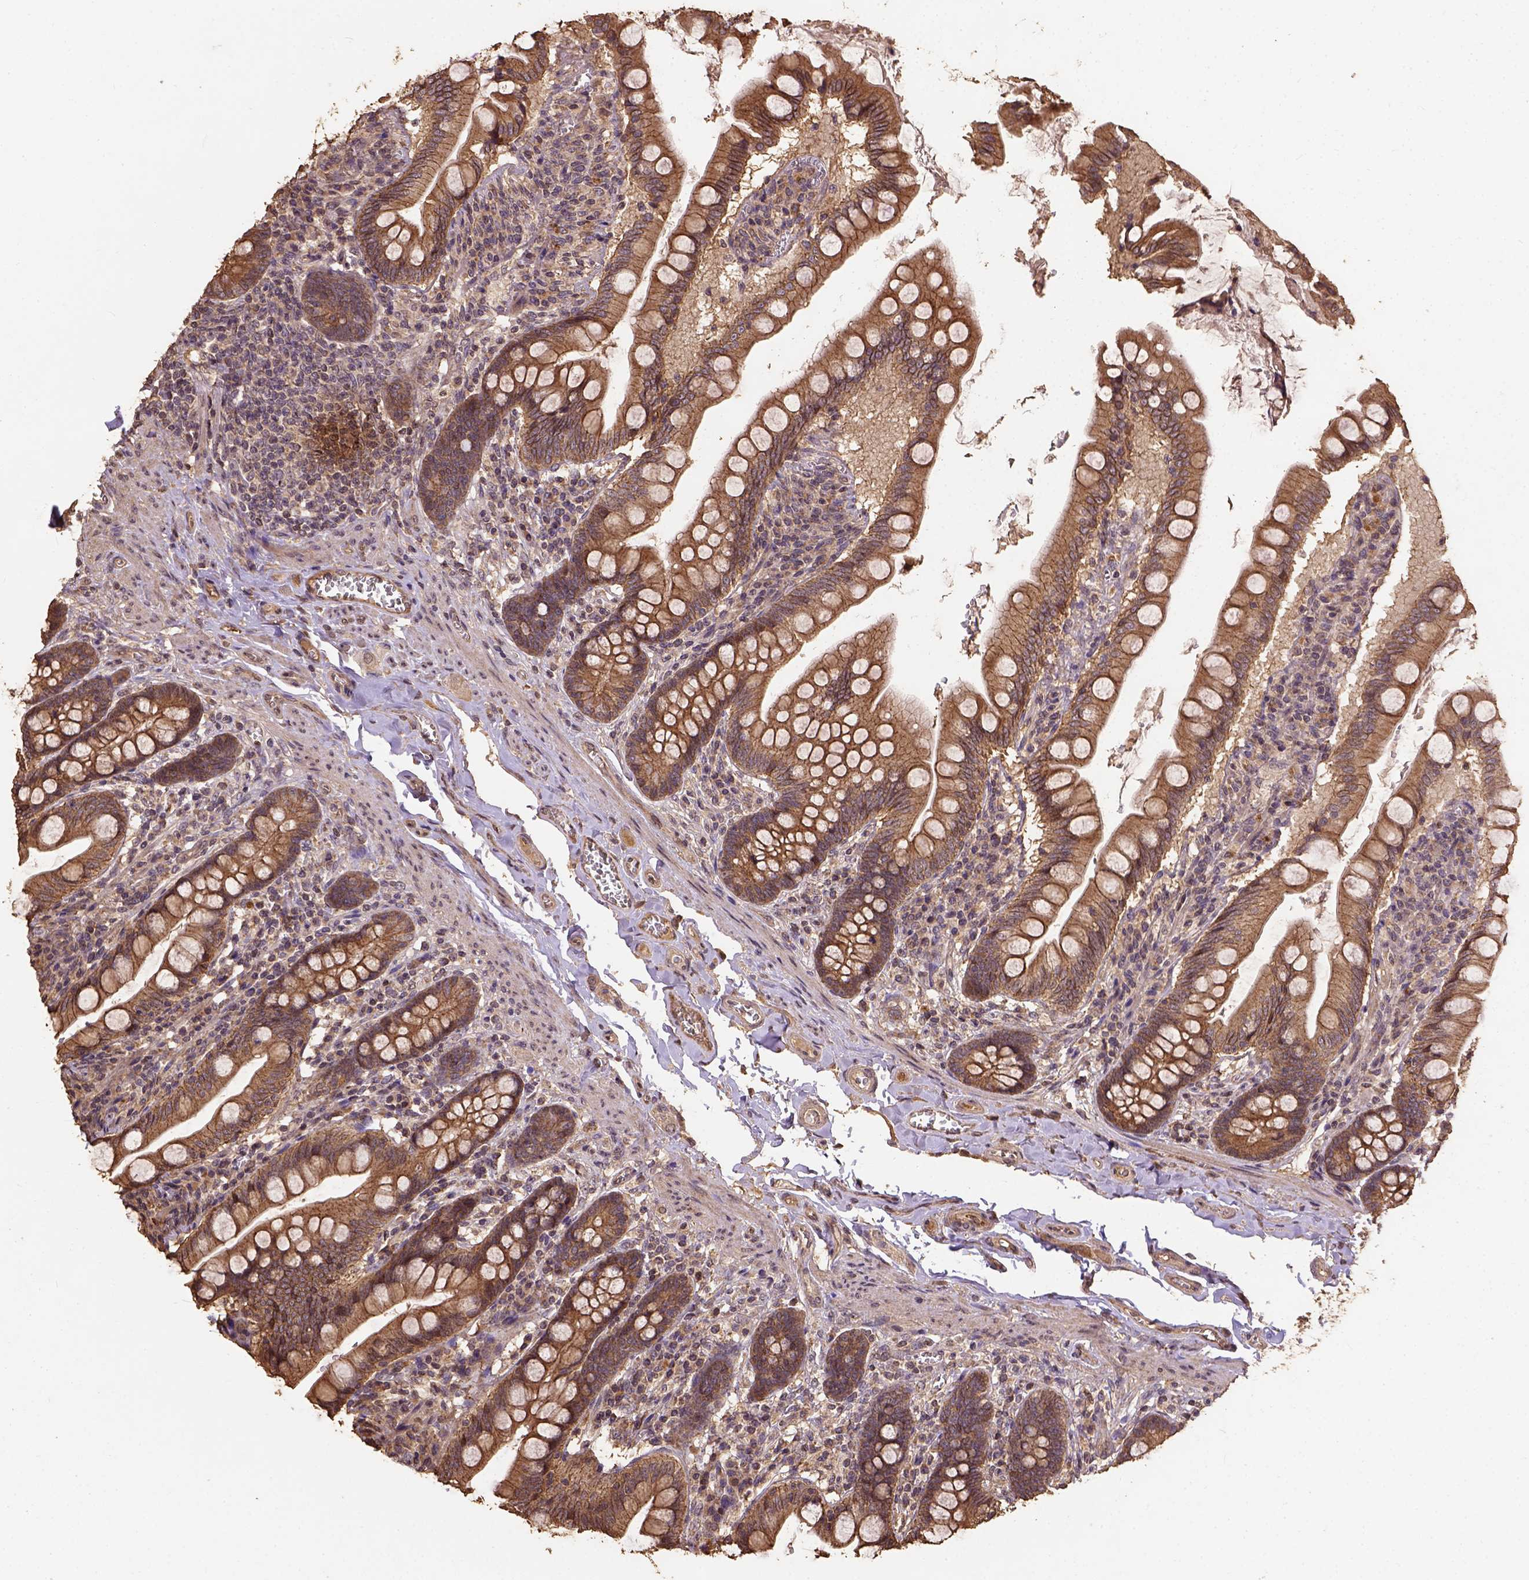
{"staining": {"intensity": "moderate", "quantity": ">75%", "location": "cytoplasmic/membranous"}, "tissue": "small intestine", "cell_type": "Glandular cells", "image_type": "normal", "snomed": [{"axis": "morphology", "description": "Normal tissue, NOS"}, {"axis": "topography", "description": "Small intestine"}], "caption": "This photomicrograph displays immunohistochemistry staining of unremarkable human small intestine, with medium moderate cytoplasmic/membranous expression in approximately >75% of glandular cells.", "gene": "ATP1B3", "patient": {"sex": "female", "age": 56}}